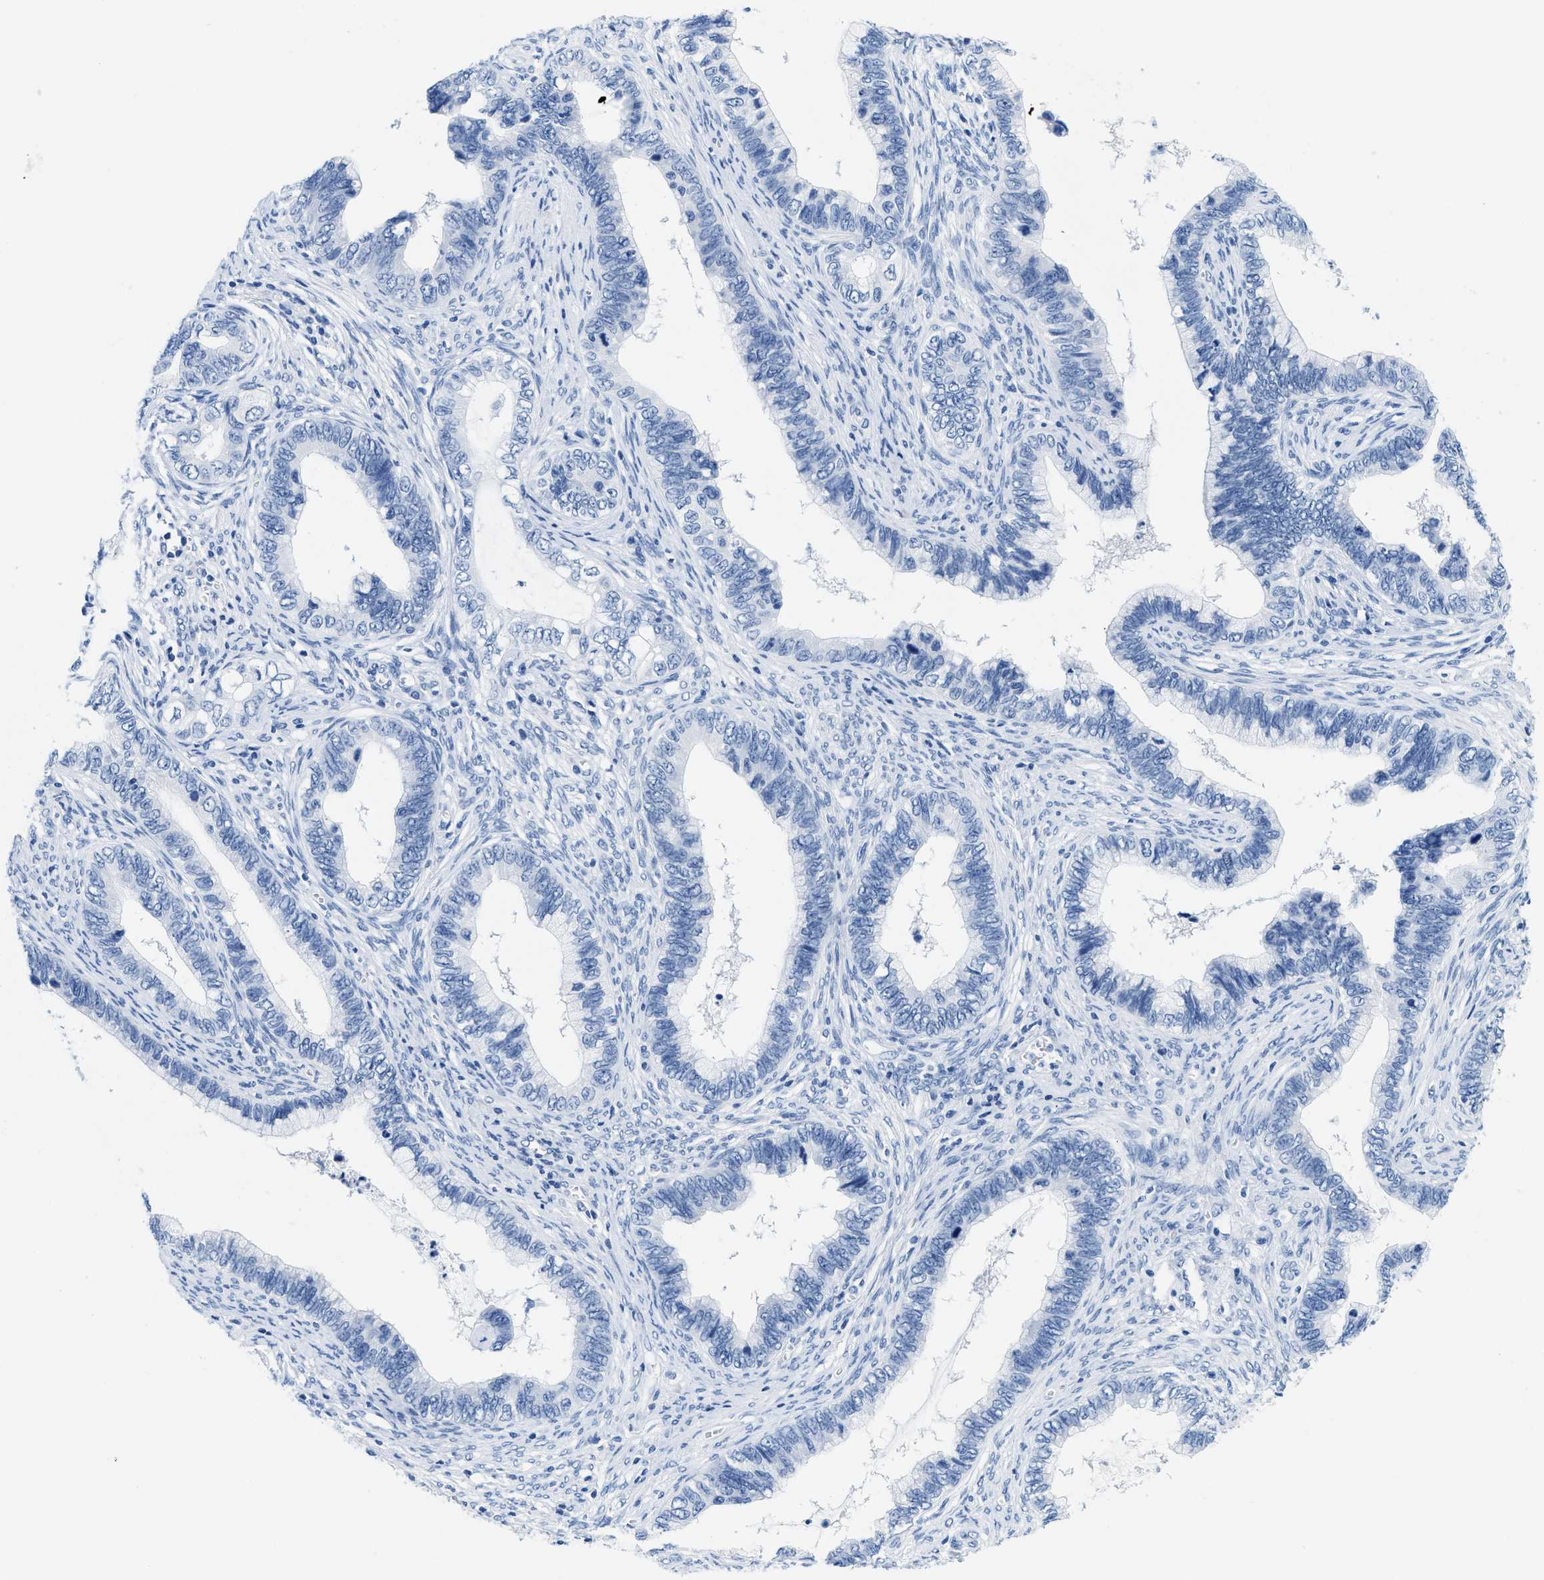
{"staining": {"intensity": "negative", "quantity": "none", "location": "none"}, "tissue": "cervical cancer", "cell_type": "Tumor cells", "image_type": "cancer", "snomed": [{"axis": "morphology", "description": "Adenocarcinoma, NOS"}, {"axis": "topography", "description": "Cervix"}], "caption": "Immunohistochemical staining of human adenocarcinoma (cervical) demonstrates no significant expression in tumor cells. Nuclei are stained in blue.", "gene": "GSN", "patient": {"sex": "female", "age": 44}}